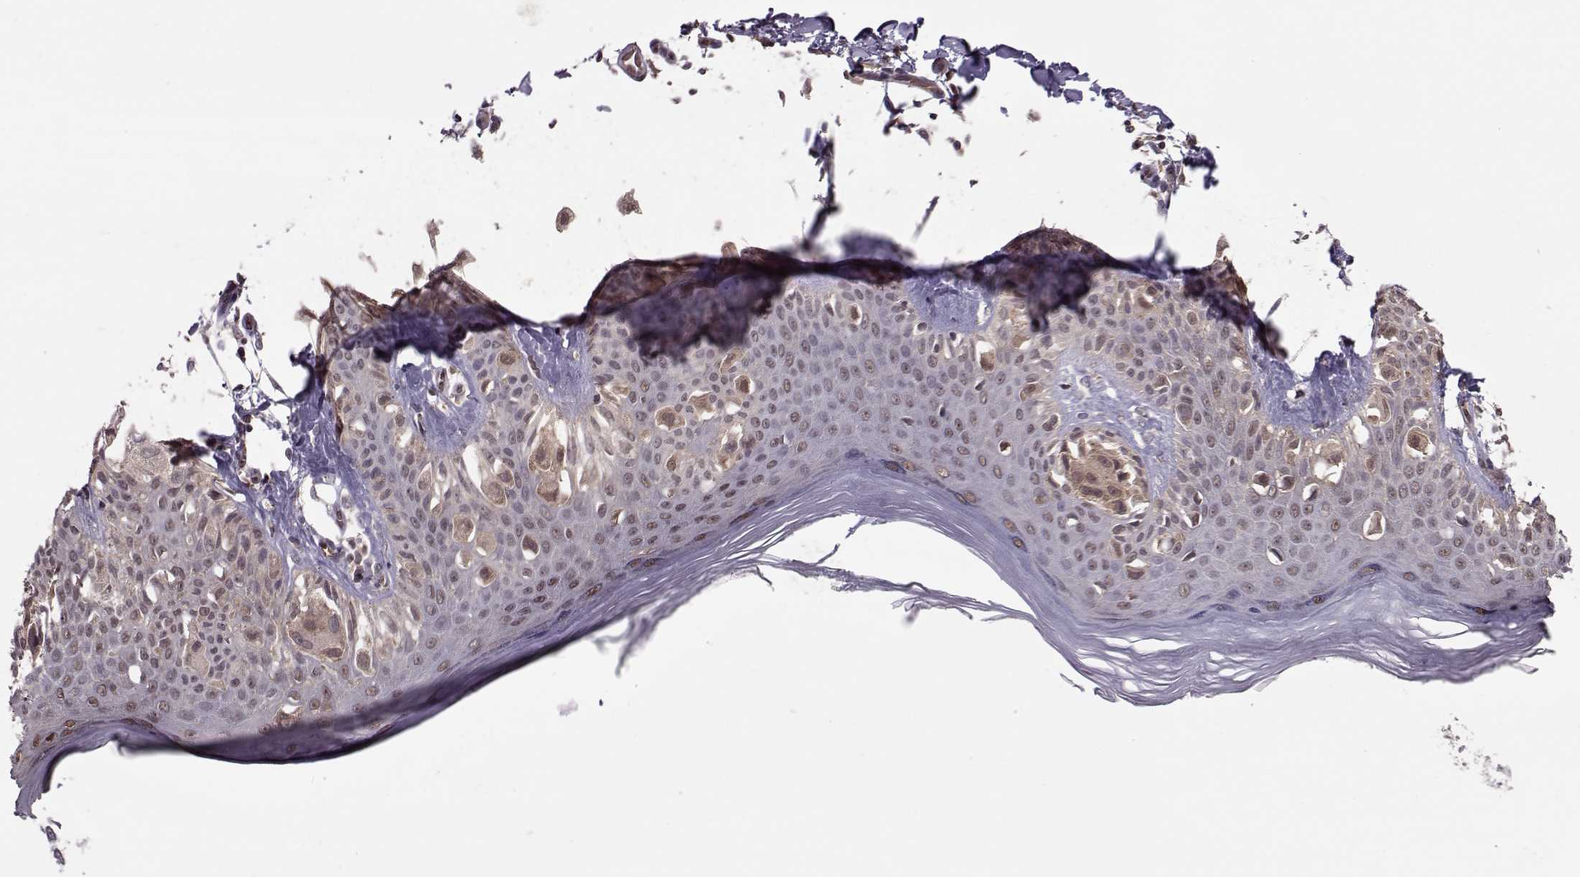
{"staining": {"intensity": "weak", "quantity": "25%-75%", "location": "cytoplasmic/membranous"}, "tissue": "melanoma", "cell_type": "Tumor cells", "image_type": "cancer", "snomed": [{"axis": "morphology", "description": "Malignant melanoma, NOS"}, {"axis": "topography", "description": "Skin"}], "caption": "Melanoma stained with immunohistochemistry displays weak cytoplasmic/membranous expression in approximately 25%-75% of tumor cells. Ihc stains the protein in brown and the nuclei are stained blue.", "gene": "PPP2R2A", "patient": {"sex": "female", "age": 73}}